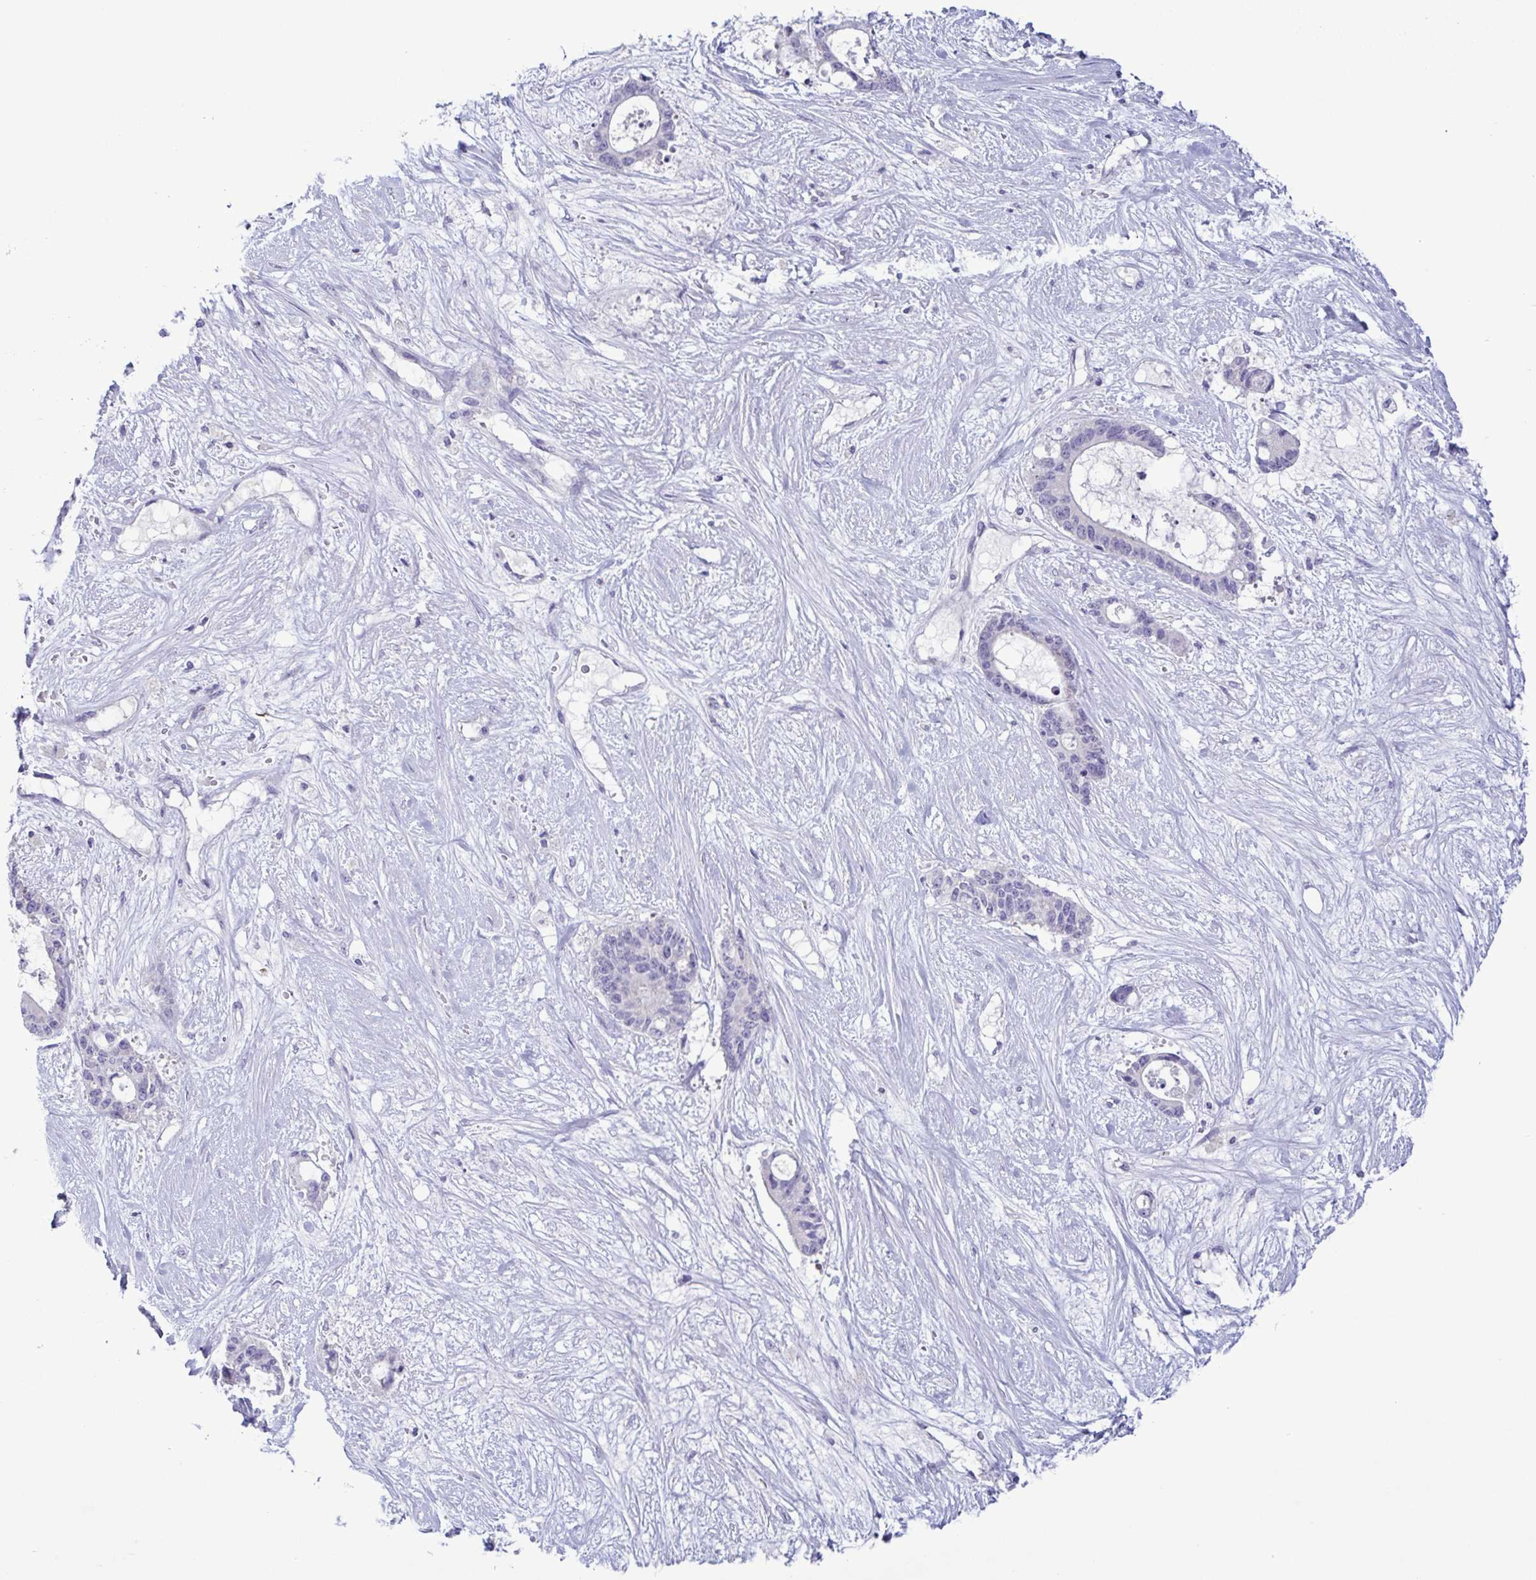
{"staining": {"intensity": "negative", "quantity": "none", "location": "none"}, "tissue": "liver cancer", "cell_type": "Tumor cells", "image_type": "cancer", "snomed": [{"axis": "morphology", "description": "Normal tissue, NOS"}, {"axis": "morphology", "description": "Cholangiocarcinoma"}, {"axis": "topography", "description": "Liver"}, {"axis": "topography", "description": "Peripheral nerve tissue"}], "caption": "IHC histopathology image of human liver cancer stained for a protein (brown), which exhibits no staining in tumor cells.", "gene": "INAFM1", "patient": {"sex": "female", "age": 73}}